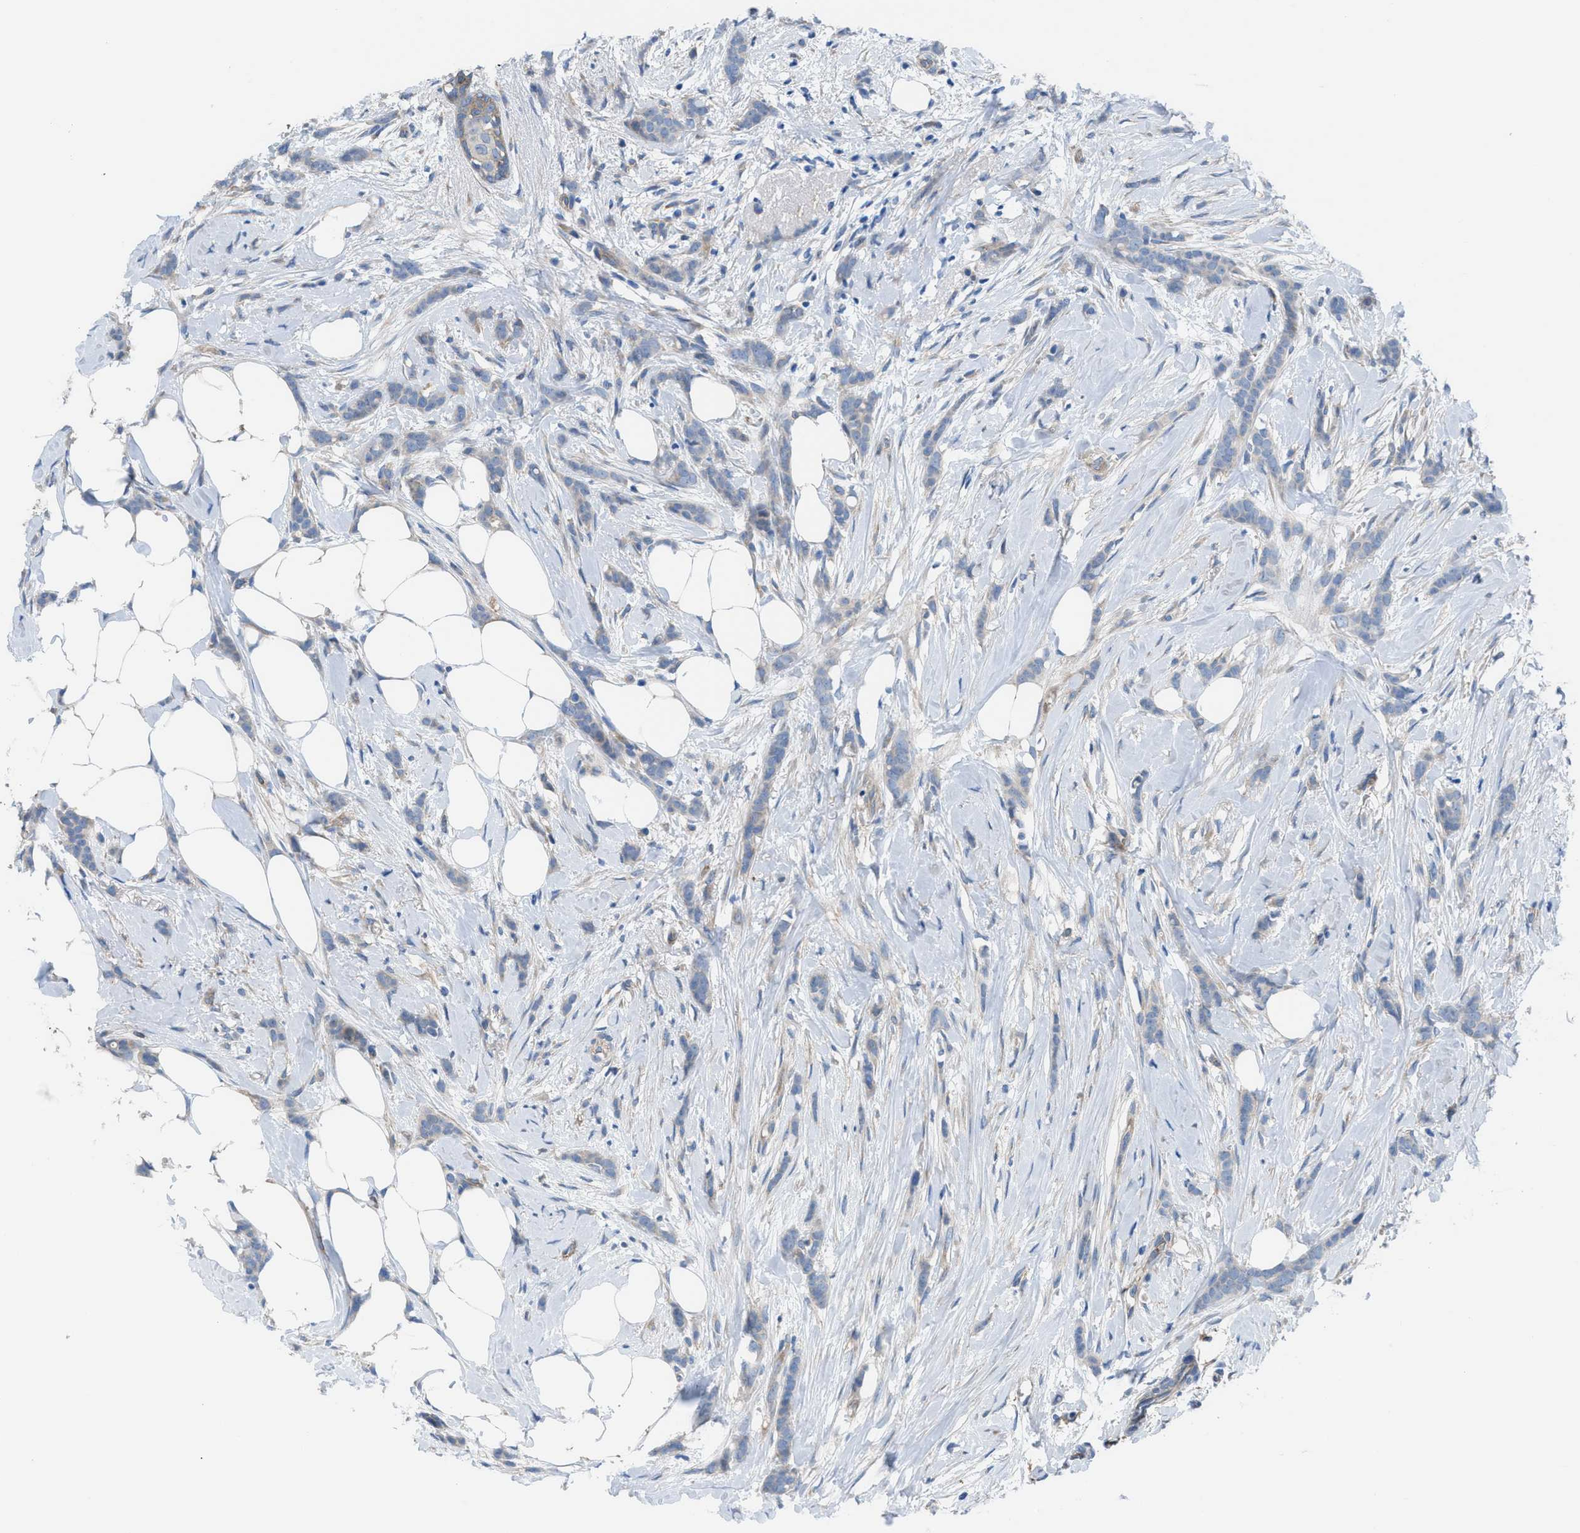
{"staining": {"intensity": "negative", "quantity": "none", "location": "none"}, "tissue": "breast cancer", "cell_type": "Tumor cells", "image_type": "cancer", "snomed": [{"axis": "morphology", "description": "Lobular carcinoma, in situ"}, {"axis": "morphology", "description": "Lobular carcinoma"}, {"axis": "topography", "description": "Breast"}], "caption": "High power microscopy image of an IHC micrograph of lobular carcinoma in situ (breast), revealing no significant positivity in tumor cells.", "gene": "EGFR", "patient": {"sex": "female", "age": 41}}